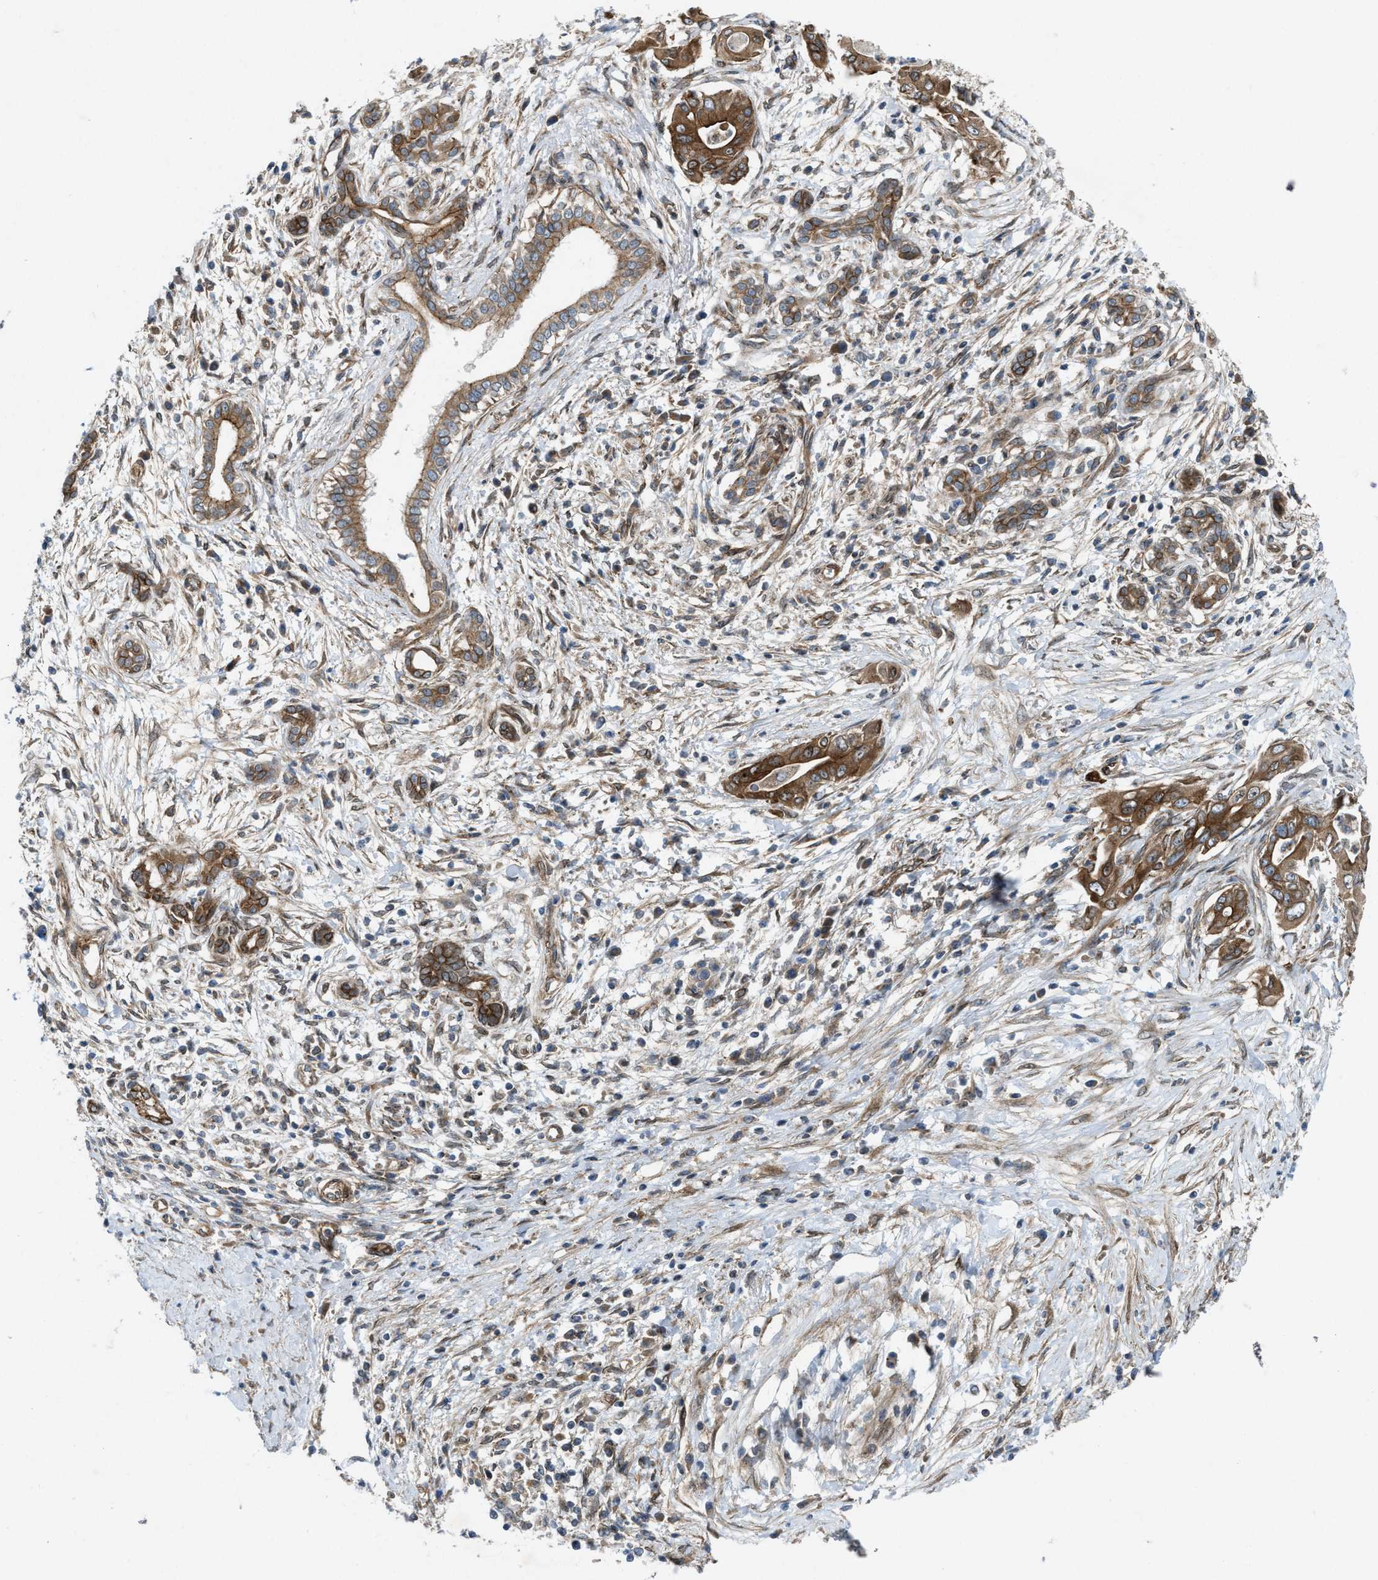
{"staining": {"intensity": "moderate", "quantity": ">75%", "location": "cytoplasmic/membranous"}, "tissue": "pancreatic cancer", "cell_type": "Tumor cells", "image_type": "cancer", "snomed": [{"axis": "morphology", "description": "Adenocarcinoma, NOS"}, {"axis": "topography", "description": "Pancreas"}], "caption": "High-magnification brightfield microscopy of adenocarcinoma (pancreatic) stained with DAB (3,3'-diaminobenzidine) (brown) and counterstained with hematoxylin (blue). tumor cells exhibit moderate cytoplasmic/membranous expression is identified in about>75% of cells.", "gene": "URGCP", "patient": {"sex": "male", "age": 58}}